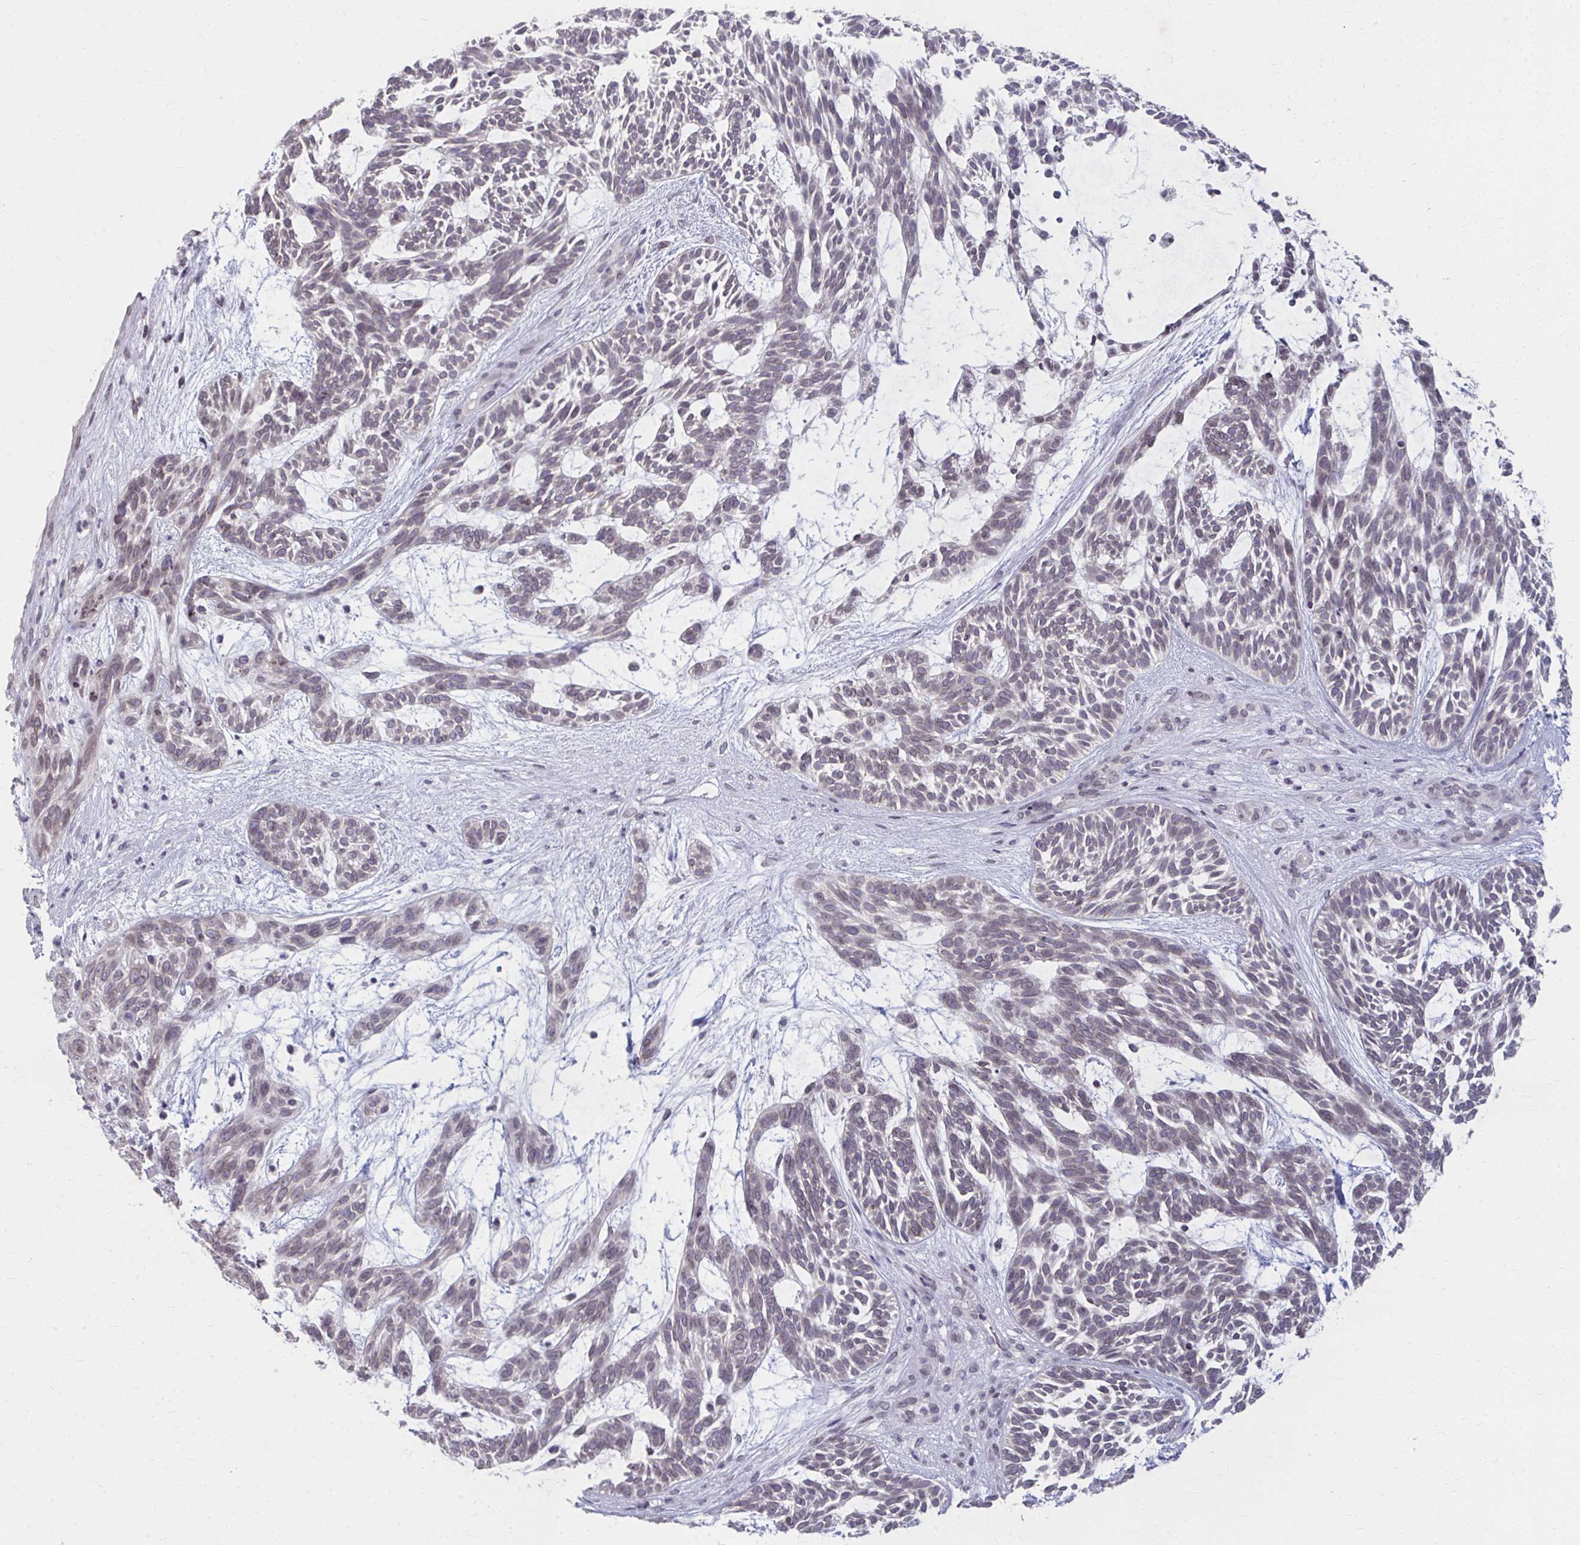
{"staining": {"intensity": "weak", "quantity": "<25%", "location": "cytoplasmic/membranous,nuclear"}, "tissue": "skin cancer", "cell_type": "Tumor cells", "image_type": "cancer", "snomed": [{"axis": "morphology", "description": "Basal cell carcinoma"}, {"axis": "topography", "description": "Skin"}, {"axis": "topography", "description": "Skin, foot"}], "caption": "IHC photomicrograph of basal cell carcinoma (skin) stained for a protein (brown), which displays no expression in tumor cells. Nuclei are stained in blue.", "gene": "NUP133", "patient": {"sex": "female", "age": 77}}